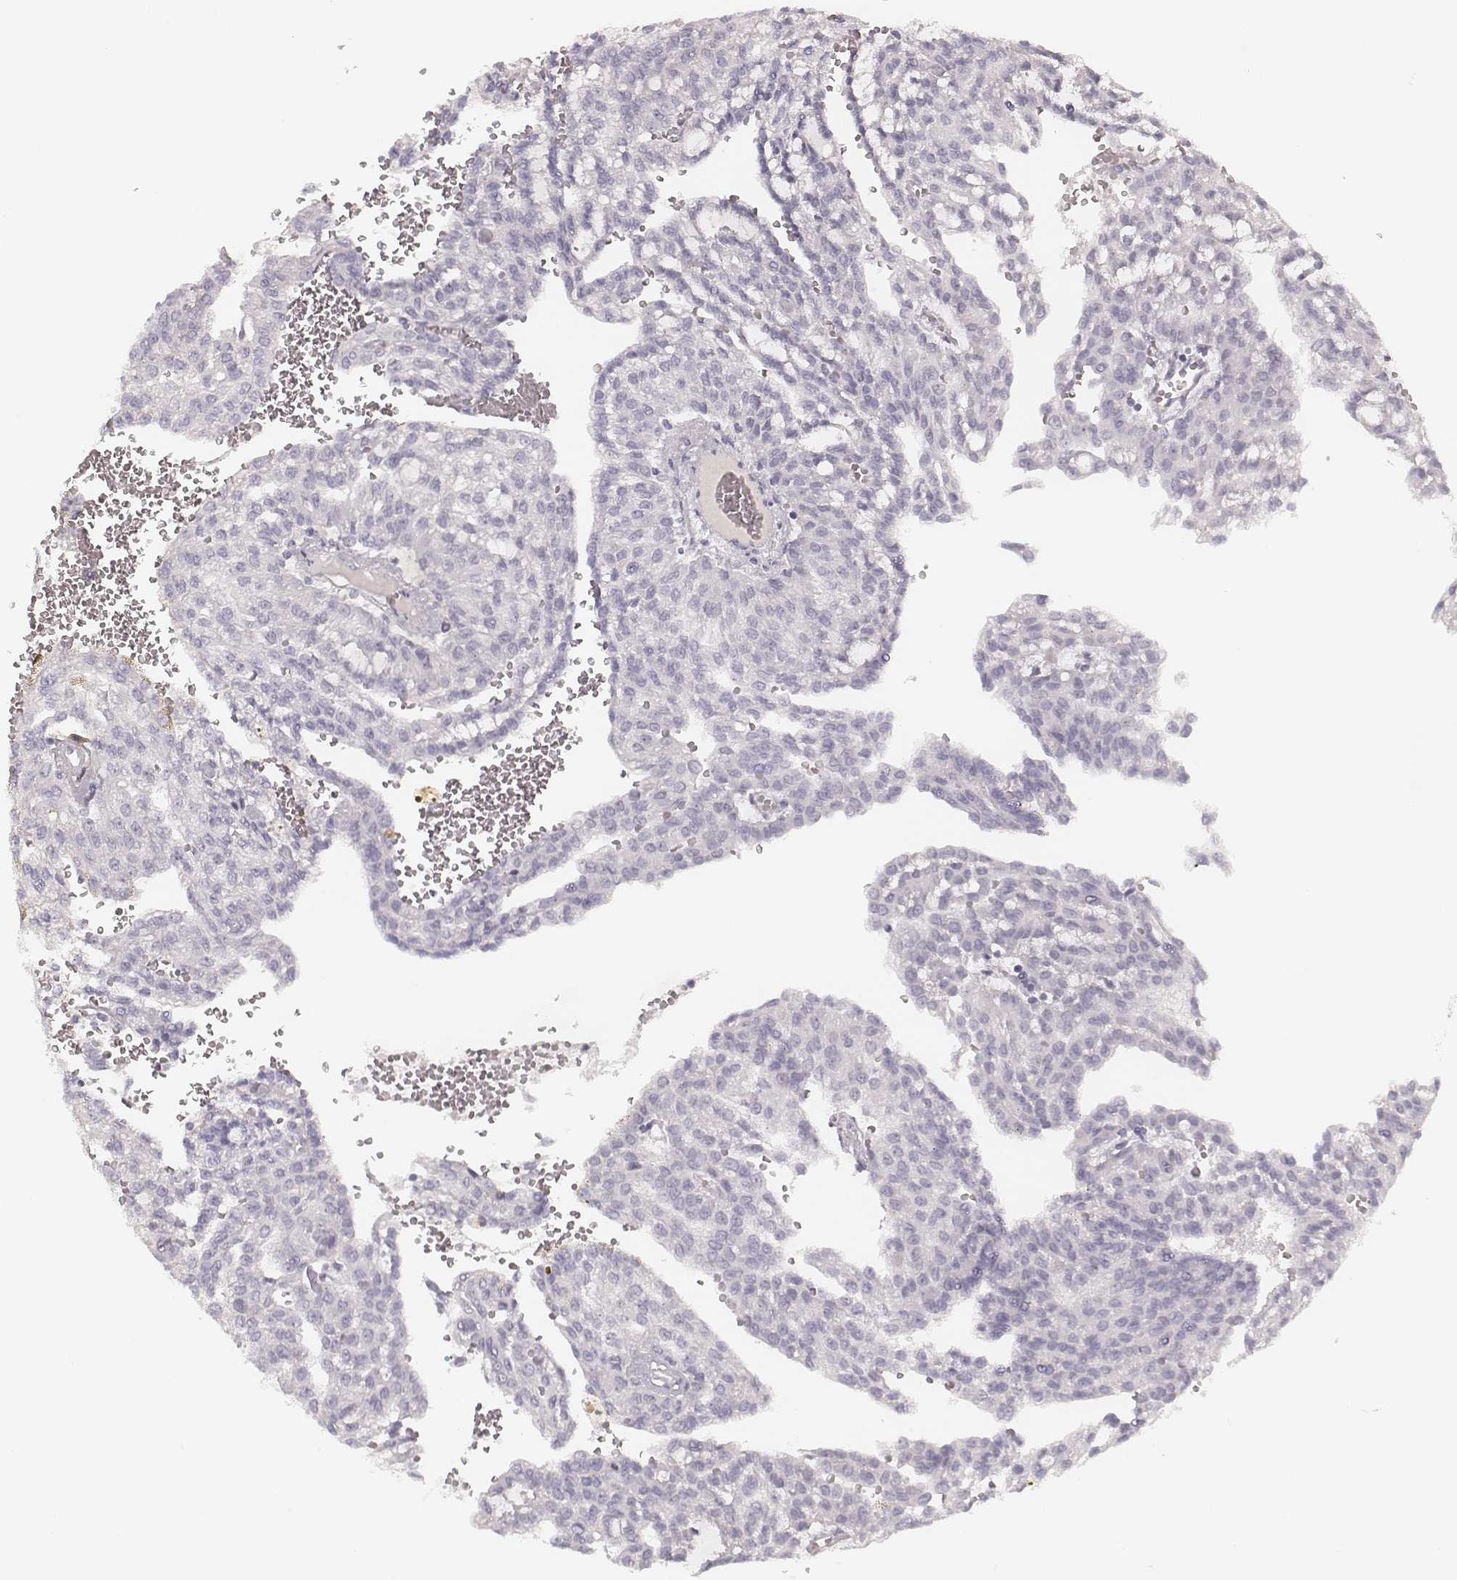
{"staining": {"intensity": "negative", "quantity": "none", "location": "none"}, "tissue": "renal cancer", "cell_type": "Tumor cells", "image_type": "cancer", "snomed": [{"axis": "morphology", "description": "Adenocarcinoma, NOS"}, {"axis": "topography", "description": "Kidney"}], "caption": "High power microscopy micrograph of an immunohistochemistry (IHC) micrograph of adenocarcinoma (renal), revealing no significant expression in tumor cells.", "gene": "KRT31", "patient": {"sex": "male", "age": 63}}